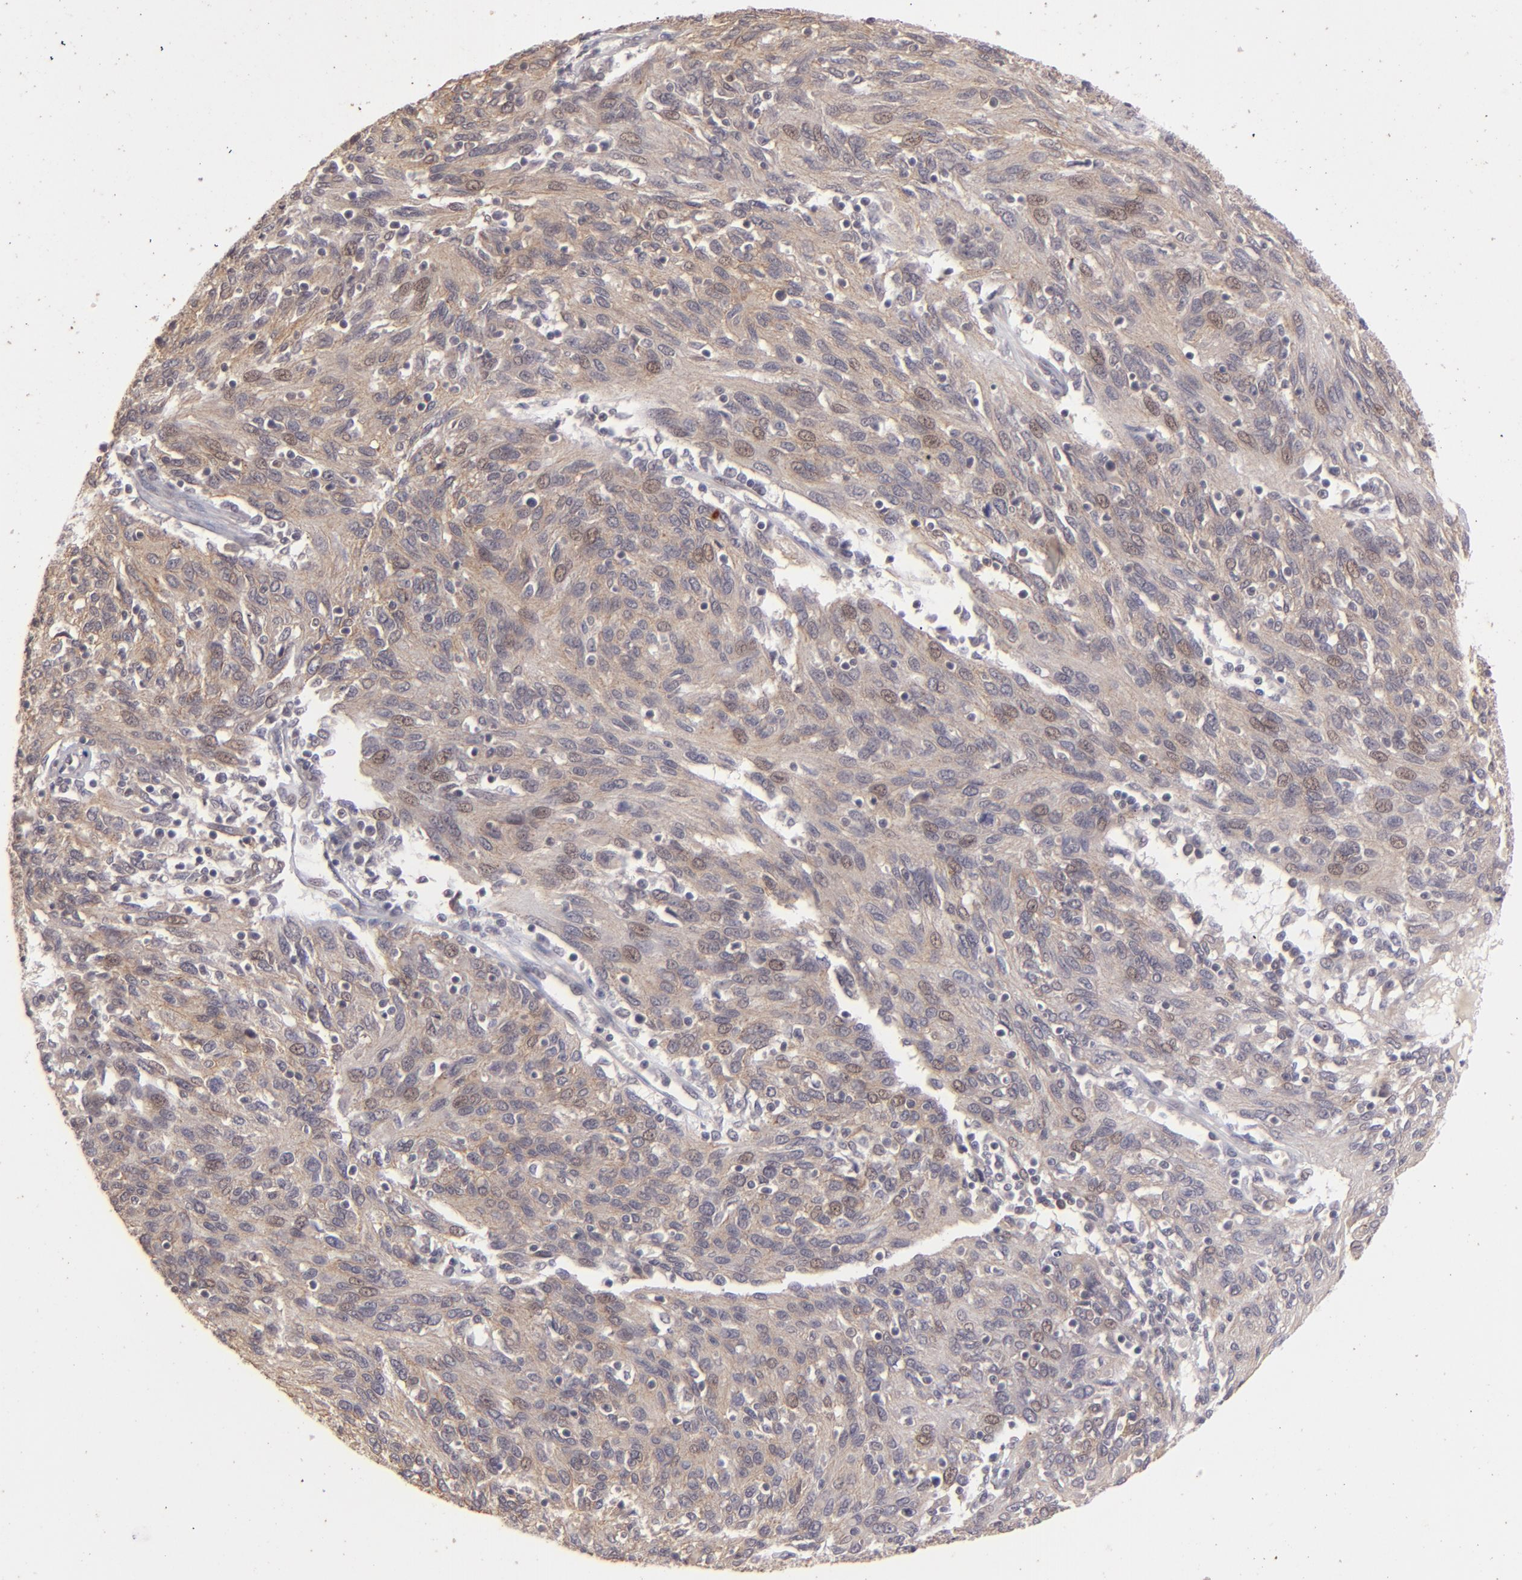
{"staining": {"intensity": "weak", "quantity": "25%-75%", "location": "cytoplasmic/membranous"}, "tissue": "ovarian cancer", "cell_type": "Tumor cells", "image_type": "cancer", "snomed": [{"axis": "morphology", "description": "Carcinoma, endometroid"}, {"axis": "topography", "description": "Ovary"}], "caption": "This image displays ovarian cancer stained with immunohistochemistry to label a protein in brown. The cytoplasmic/membranous of tumor cells show weak positivity for the protein. Nuclei are counter-stained blue.", "gene": "DFFA", "patient": {"sex": "female", "age": 50}}